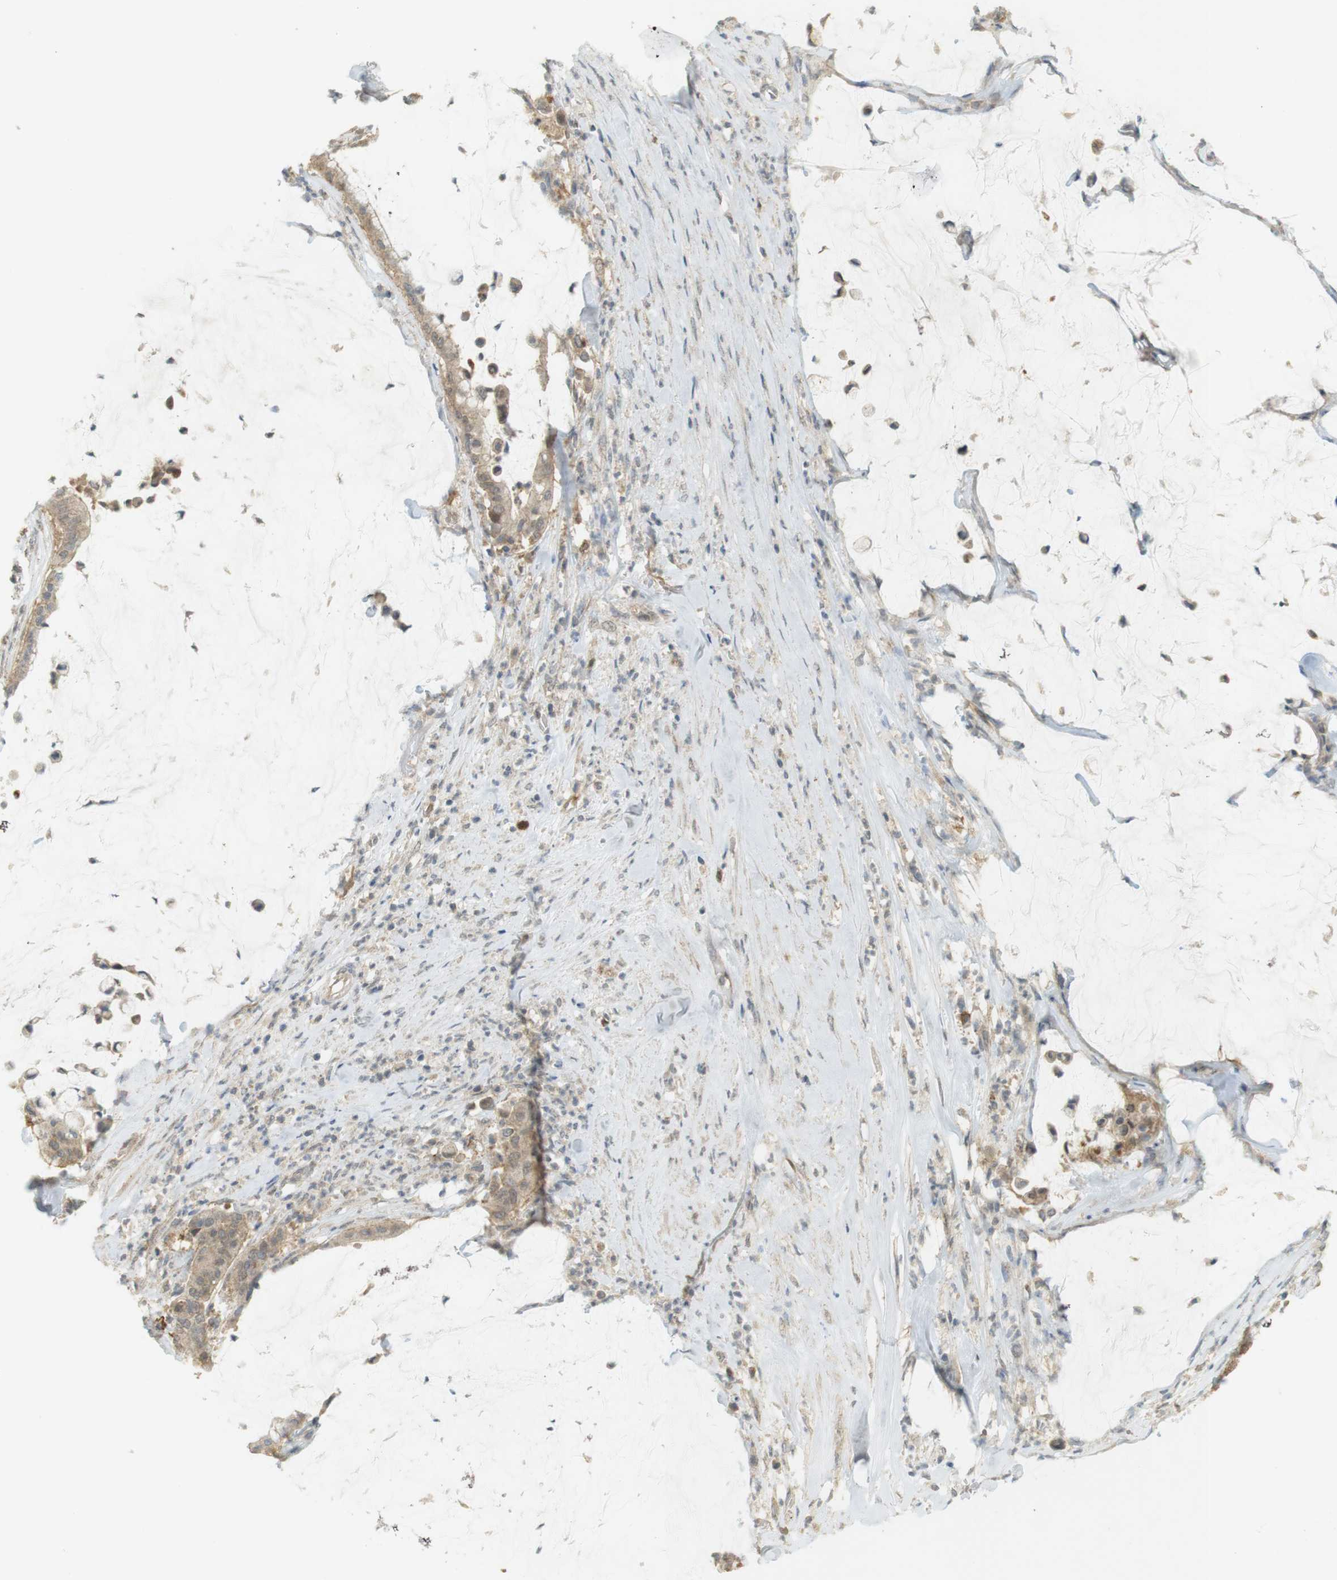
{"staining": {"intensity": "weak", "quantity": ">75%", "location": "cytoplasmic/membranous"}, "tissue": "pancreatic cancer", "cell_type": "Tumor cells", "image_type": "cancer", "snomed": [{"axis": "morphology", "description": "Adenocarcinoma, NOS"}, {"axis": "topography", "description": "Pancreas"}], "caption": "Tumor cells demonstrate low levels of weak cytoplasmic/membranous staining in approximately >75% of cells in human adenocarcinoma (pancreatic).", "gene": "TTK", "patient": {"sex": "male", "age": 41}}